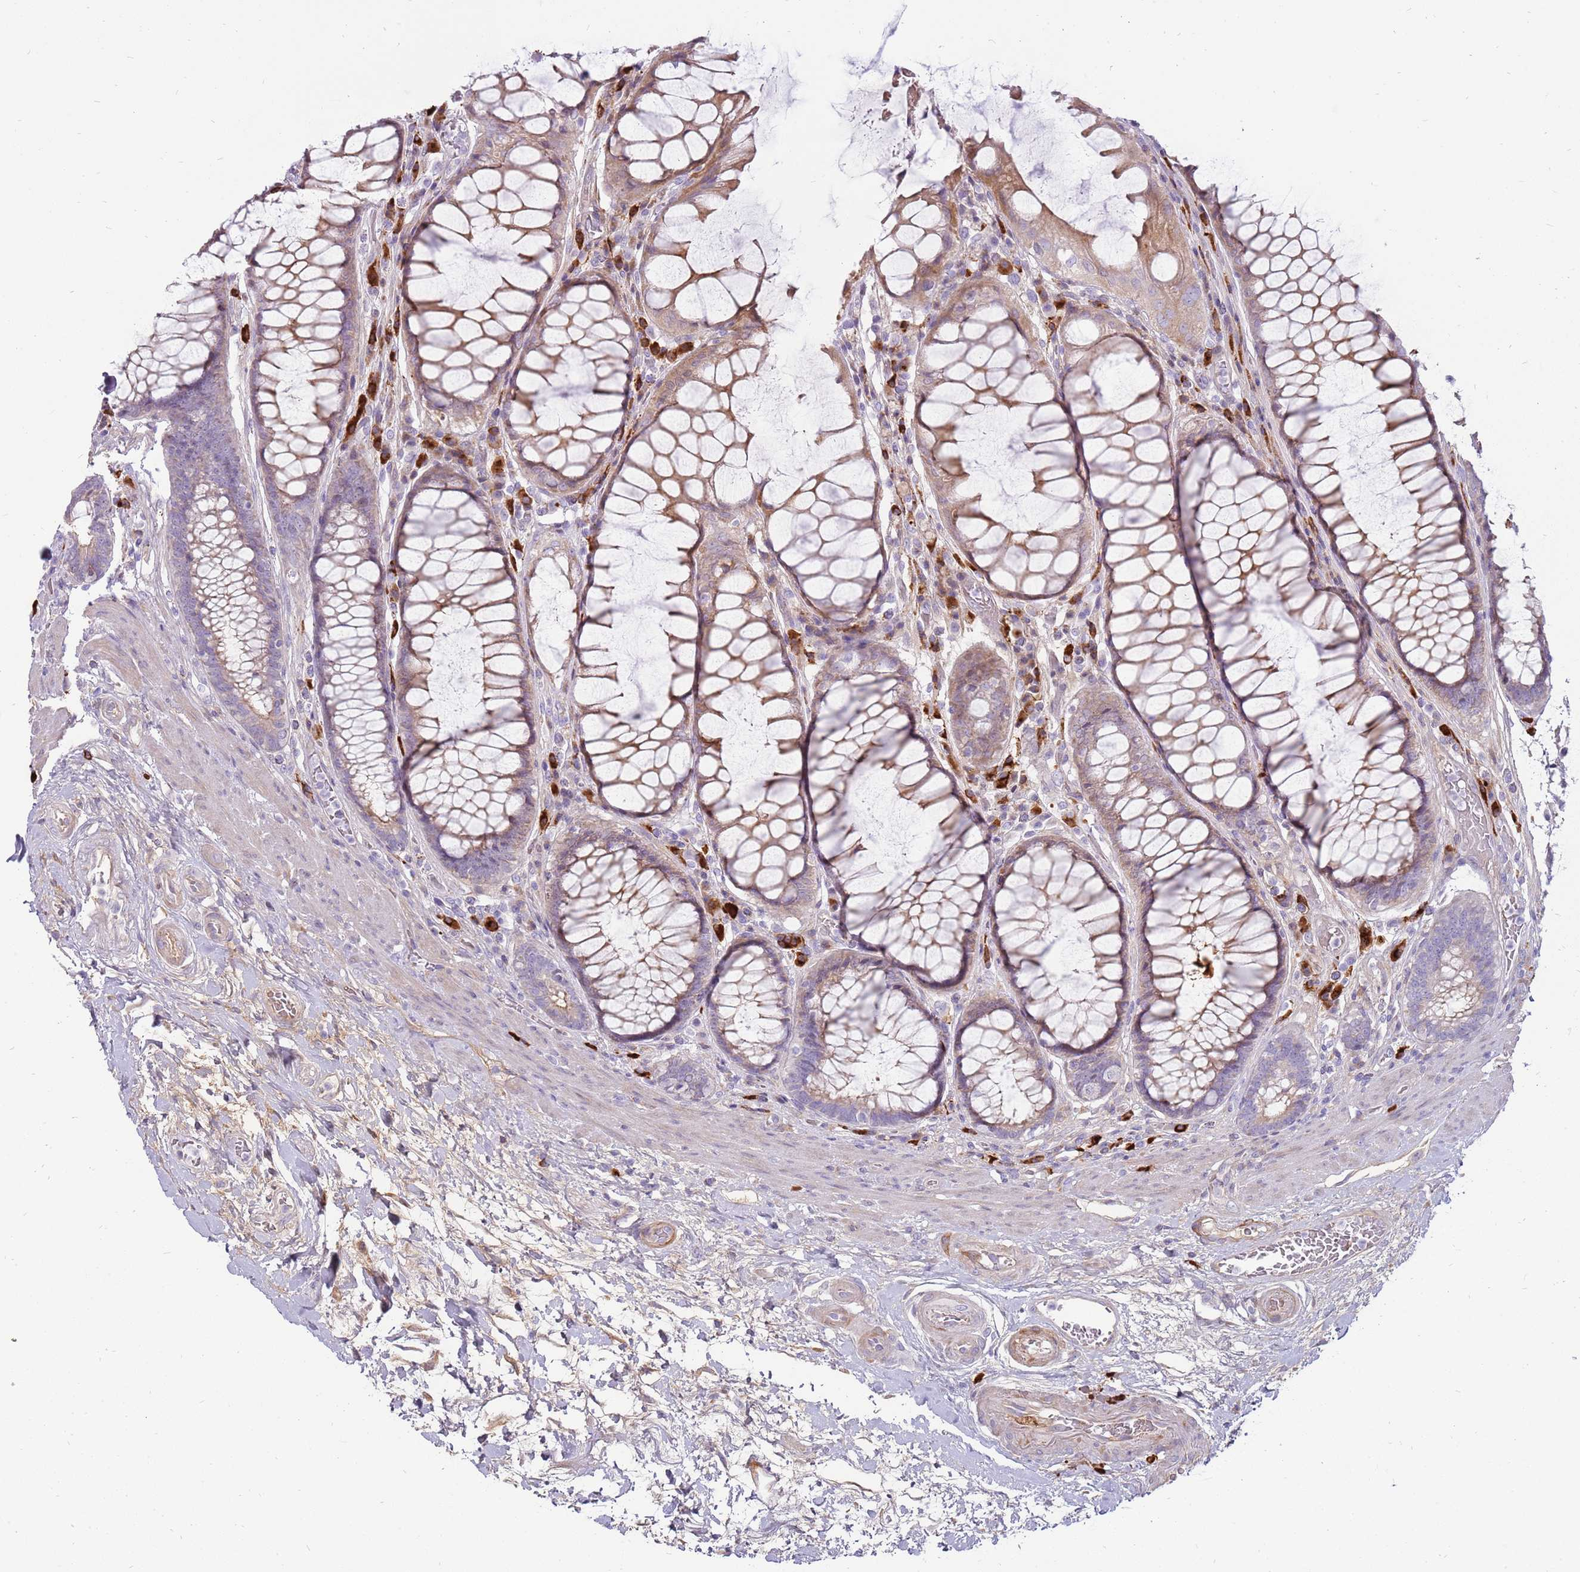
{"staining": {"intensity": "weak", "quantity": ">75%", "location": "cytoplasmic/membranous"}, "tissue": "rectum", "cell_type": "Glandular cells", "image_type": "normal", "snomed": [{"axis": "morphology", "description": "Normal tissue, NOS"}, {"axis": "topography", "description": "Rectum"}], "caption": "Approximately >75% of glandular cells in unremarkable rectum display weak cytoplasmic/membranous protein staining as visualized by brown immunohistochemical staining.", "gene": "MCUB", "patient": {"sex": "male", "age": 64}}